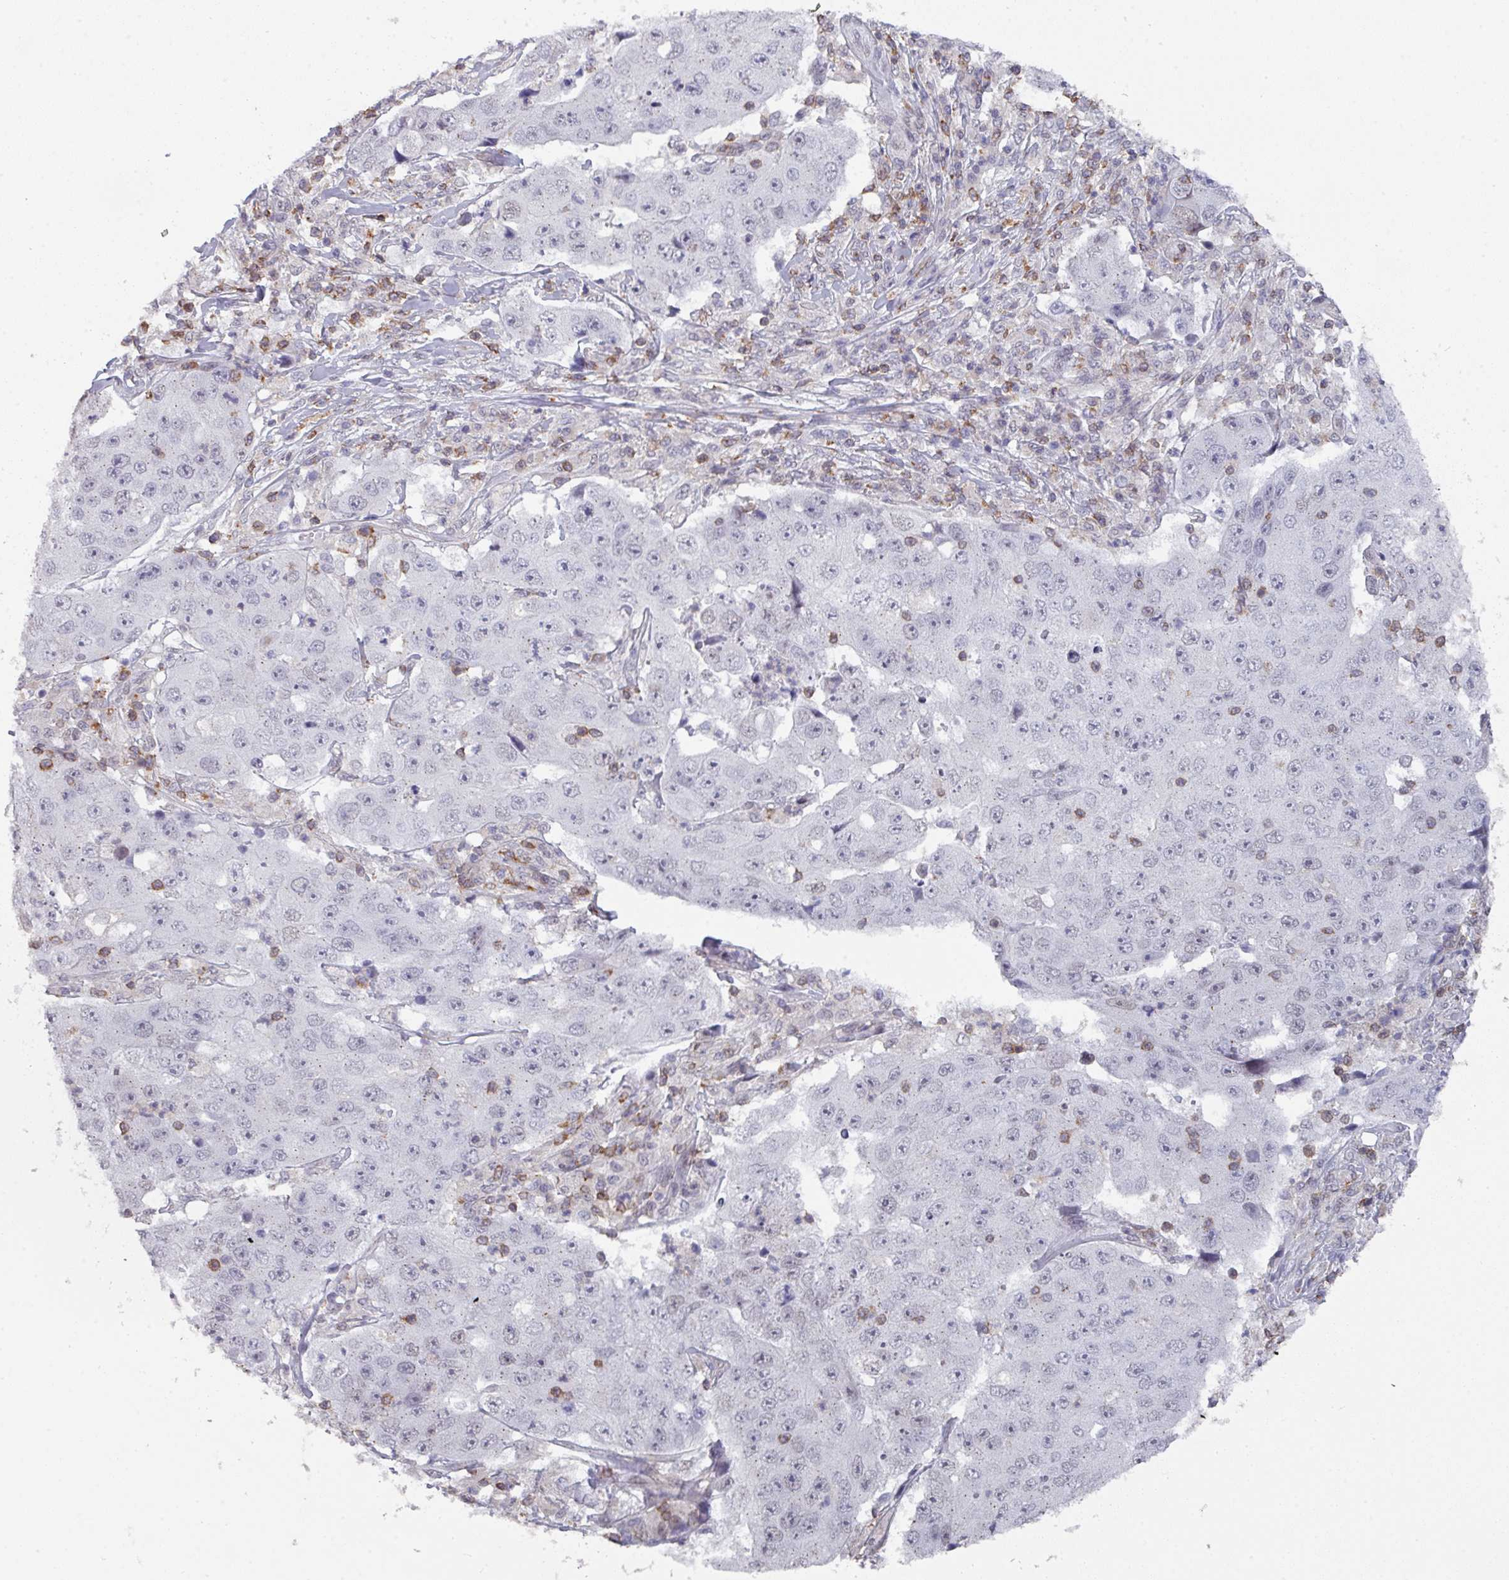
{"staining": {"intensity": "negative", "quantity": "none", "location": "none"}, "tissue": "lung cancer", "cell_type": "Tumor cells", "image_type": "cancer", "snomed": [{"axis": "morphology", "description": "Squamous cell carcinoma, NOS"}, {"axis": "topography", "description": "Lung"}], "caption": "Immunohistochemistry of human lung squamous cell carcinoma demonstrates no positivity in tumor cells. Brightfield microscopy of IHC stained with DAB (3,3'-diaminobenzidine) (brown) and hematoxylin (blue), captured at high magnification.", "gene": "RASAL3", "patient": {"sex": "male", "age": 64}}